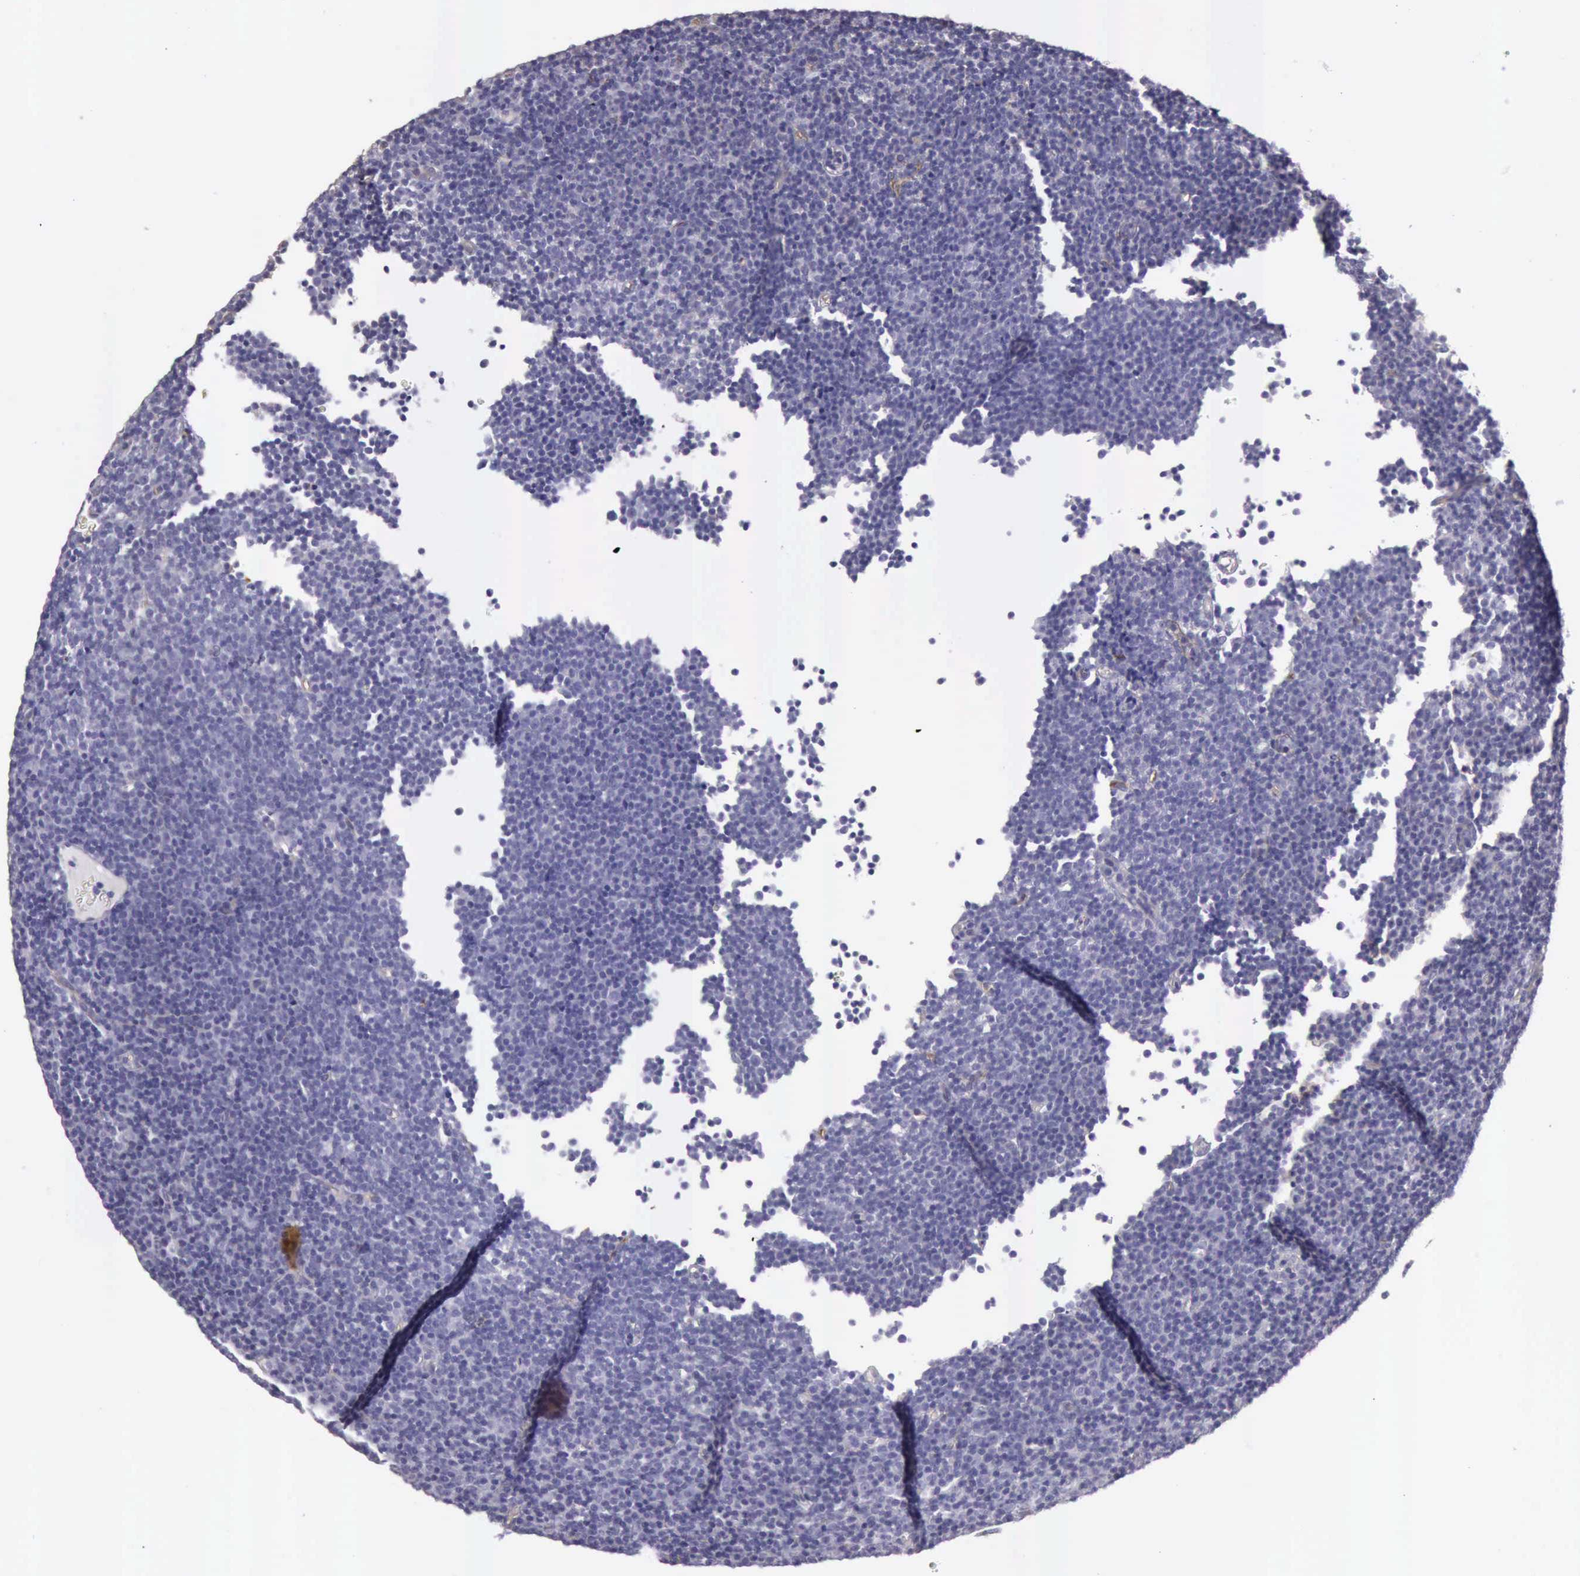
{"staining": {"intensity": "negative", "quantity": "none", "location": "none"}, "tissue": "lymphoma", "cell_type": "Tumor cells", "image_type": "cancer", "snomed": [{"axis": "morphology", "description": "Malignant lymphoma, non-Hodgkin's type, Low grade"}, {"axis": "topography", "description": "Lymph node"}], "caption": "This is an IHC image of human malignant lymphoma, non-Hodgkin's type (low-grade). There is no positivity in tumor cells.", "gene": "TCEANC", "patient": {"sex": "male", "age": 57}}